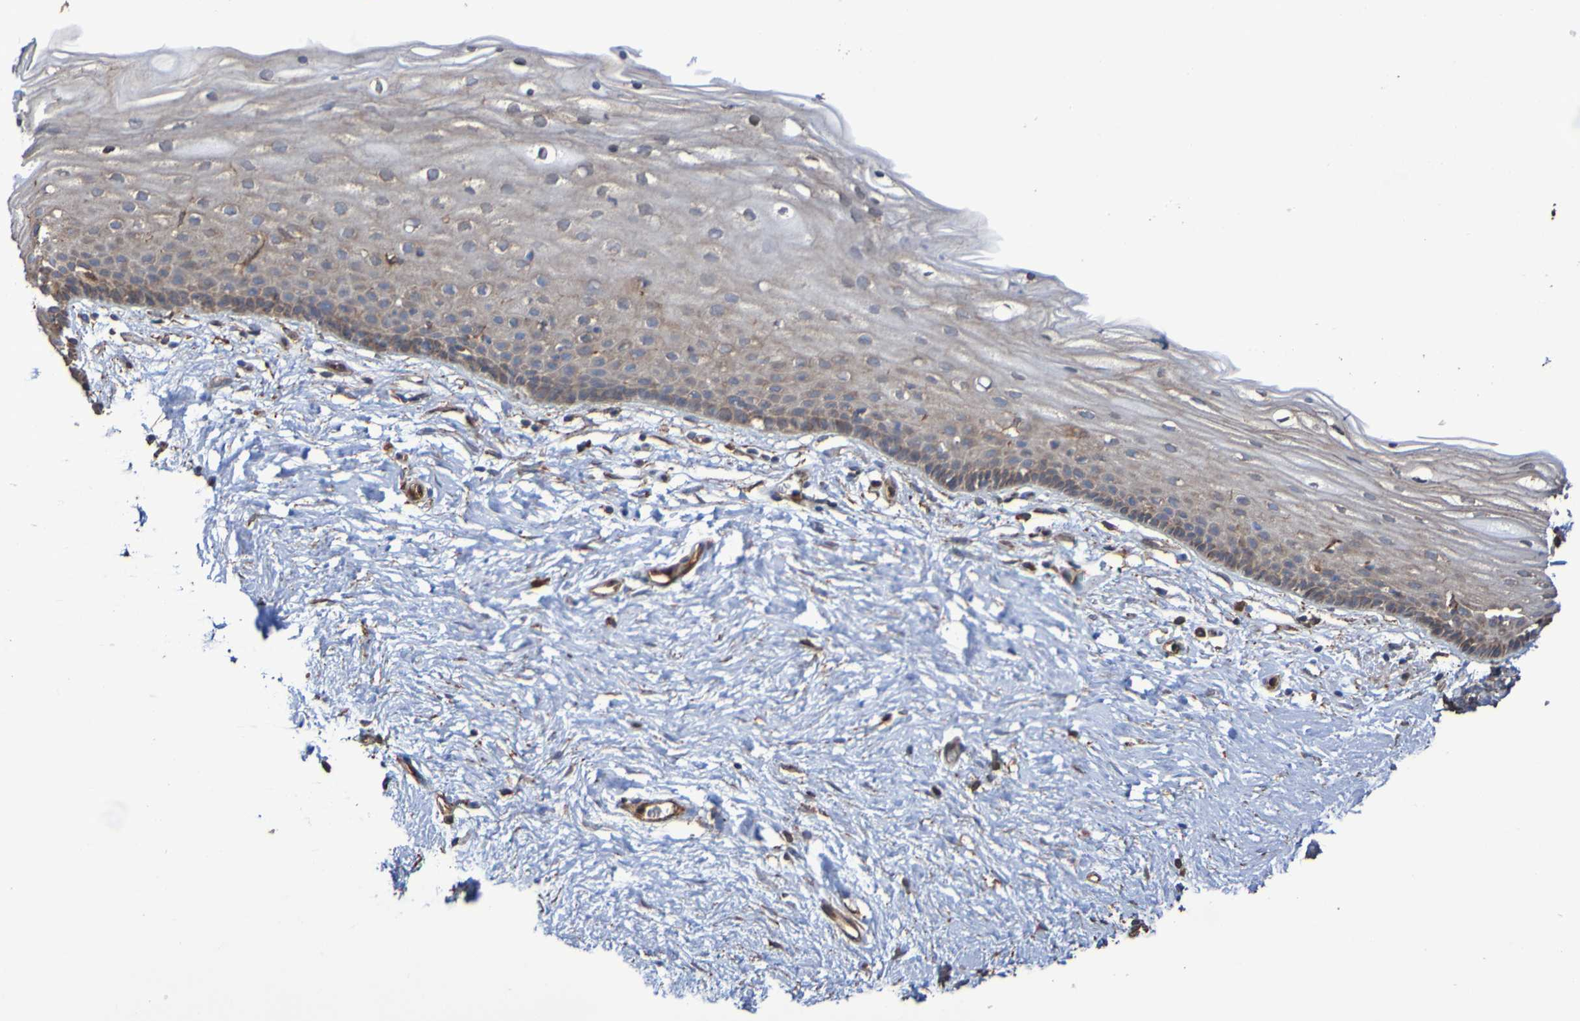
{"staining": {"intensity": "negative", "quantity": "none", "location": "none"}, "tissue": "vagina", "cell_type": "Squamous epithelial cells", "image_type": "normal", "snomed": [{"axis": "morphology", "description": "Normal tissue, NOS"}, {"axis": "topography", "description": "Vagina"}], "caption": "High magnification brightfield microscopy of benign vagina stained with DAB (3,3'-diaminobenzidine) (brown) and counterstained with hematoxylin (blue): squamous epithelial cells show no significant positivity. (DAB (3,3'-diaminobenzidine) IHC, high magnification).", "gene": "RAB11A", "patient": {"sex": "female", "age": 44}}